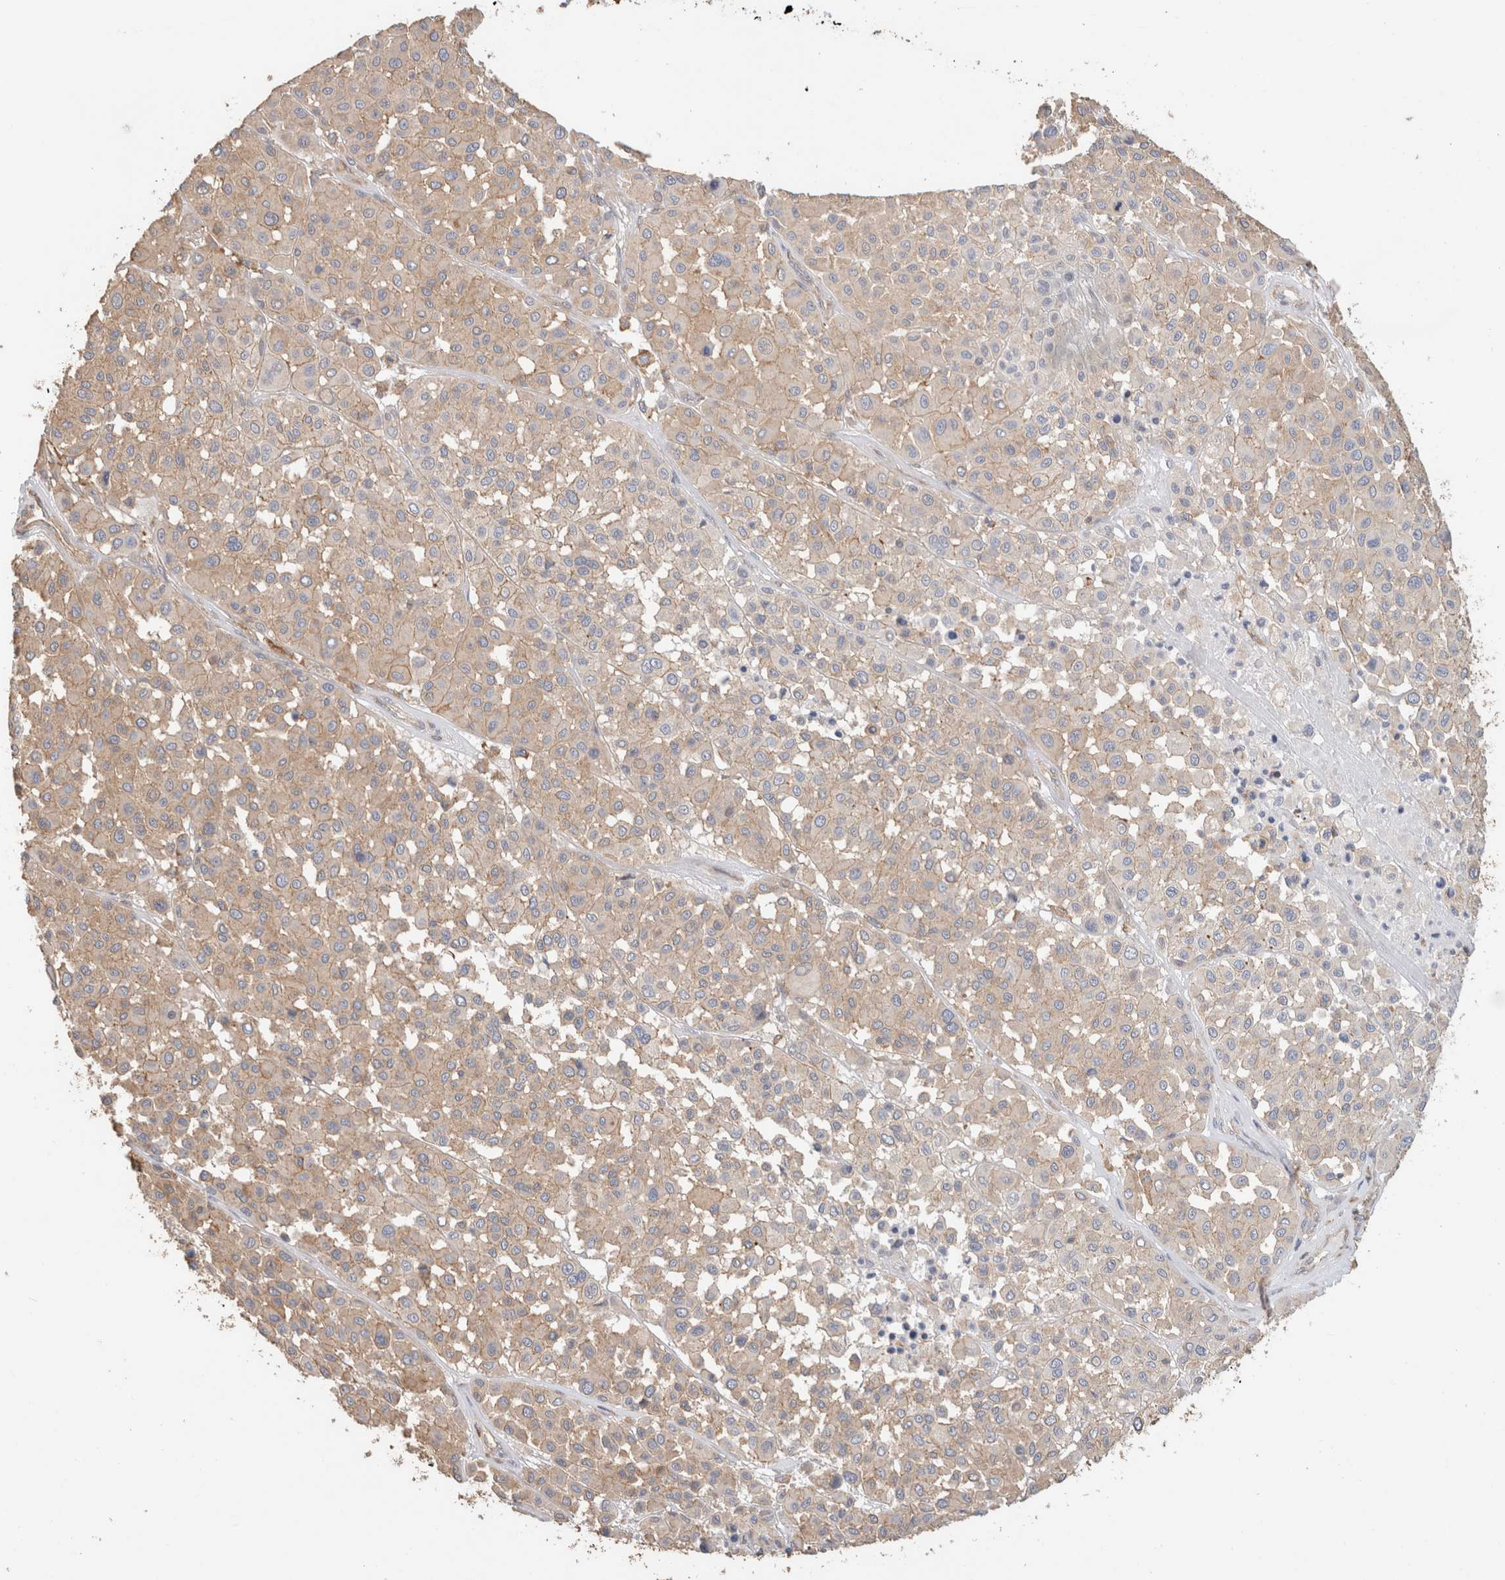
{"staining": {"intensity": "weak", "quantity": ">75%", "location": "cytoplasmic/membranous"}, "tissue": "melanoma", "cell_type": "Tumor cells", "image_type": "cancer", "snomed": [{"axis": "morphology", "description": "Malignant melanoma, Metastatic site"}, {"axis": "topography", "description": "Soft tissue"}], "caption": "This is an image of immunohistochemistry staining of melanoma, which shows weak expression in the cytoplasmic/membranous of tumor cells.", "gene": "CFAP418", "patient": {"sex": "male", "age": 41}}